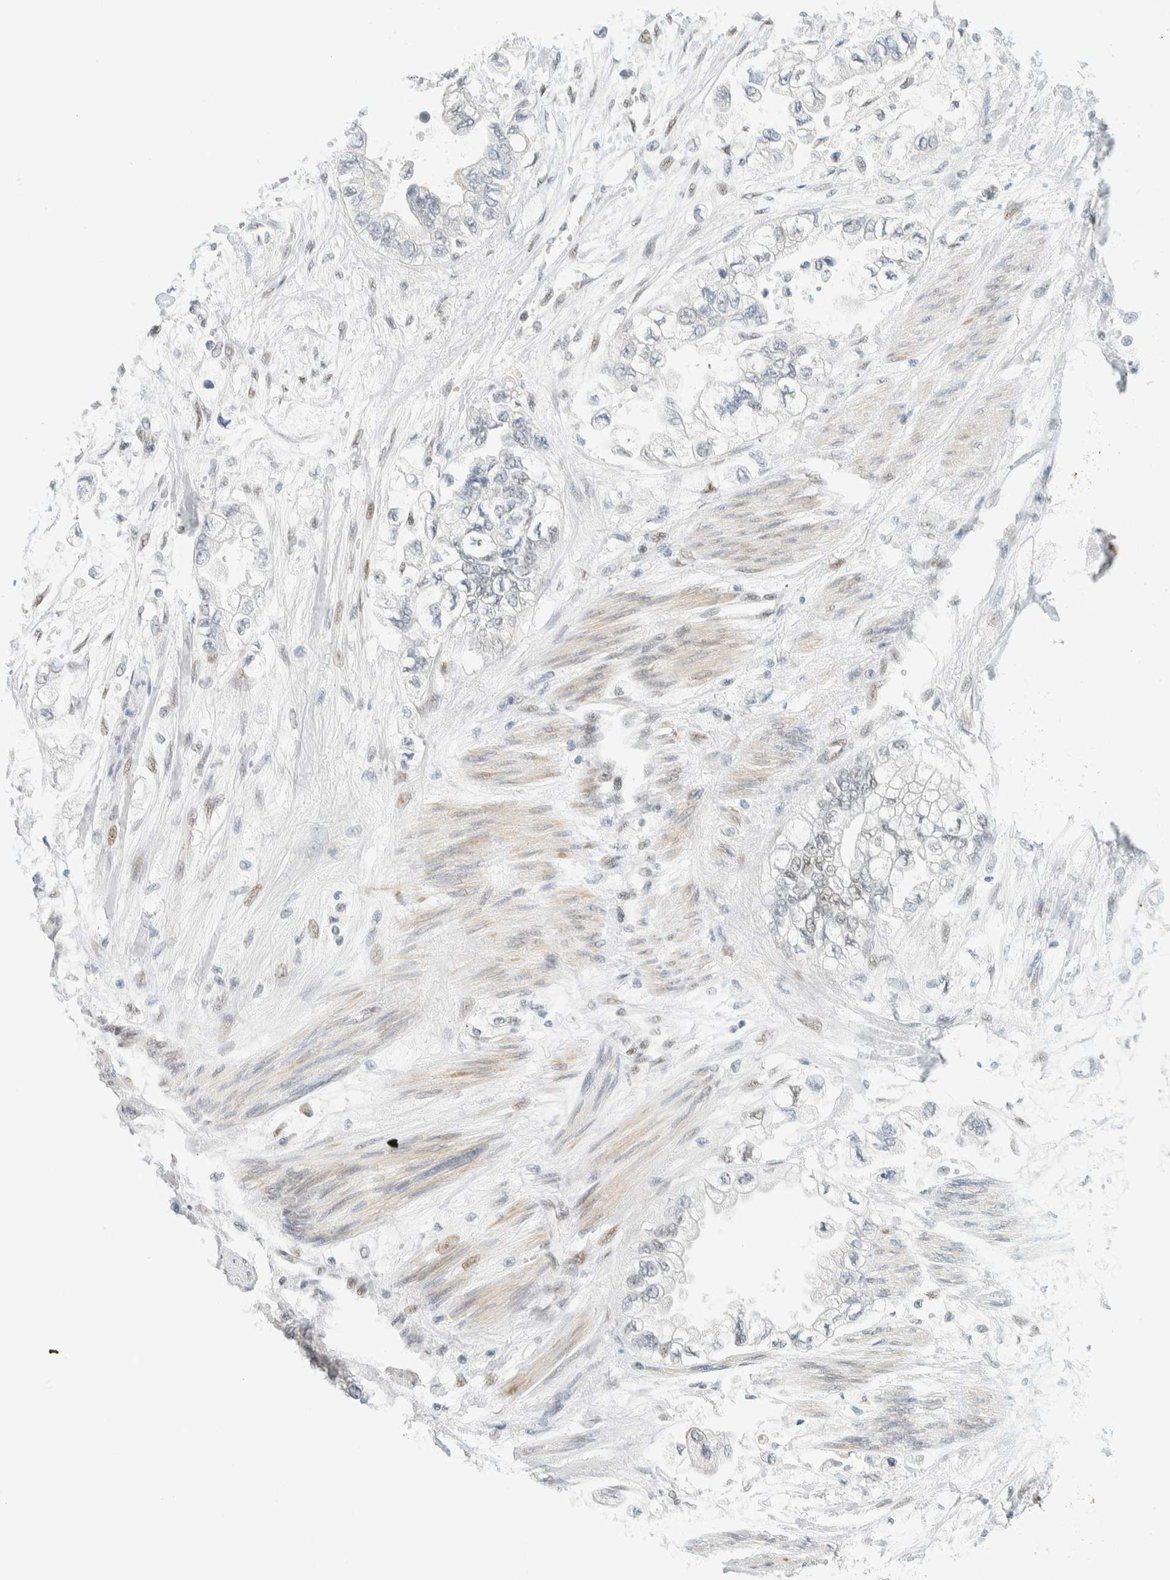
{"staining": {"intensity": "negative", "quantity": "none", "location": "none"}, "tissue": "stomach cancer", "cell_type": "Tumor cells", "image_type": "cancer", "snomed": [{"axis": "morphology", "description": "Normal tissue, NOS"}, {"axis": "morphology", "description": "Adenocarcinoma, NOS"}, {"axis": "topography", "description": "Stomach"}], "caption": "Tumor cells show no significant protein expression in stomach cancer. (IHC, brightfield microscopy, high magnification).", "gene": "ZNF683", "patient": {"sex": "male", "age": 62}}